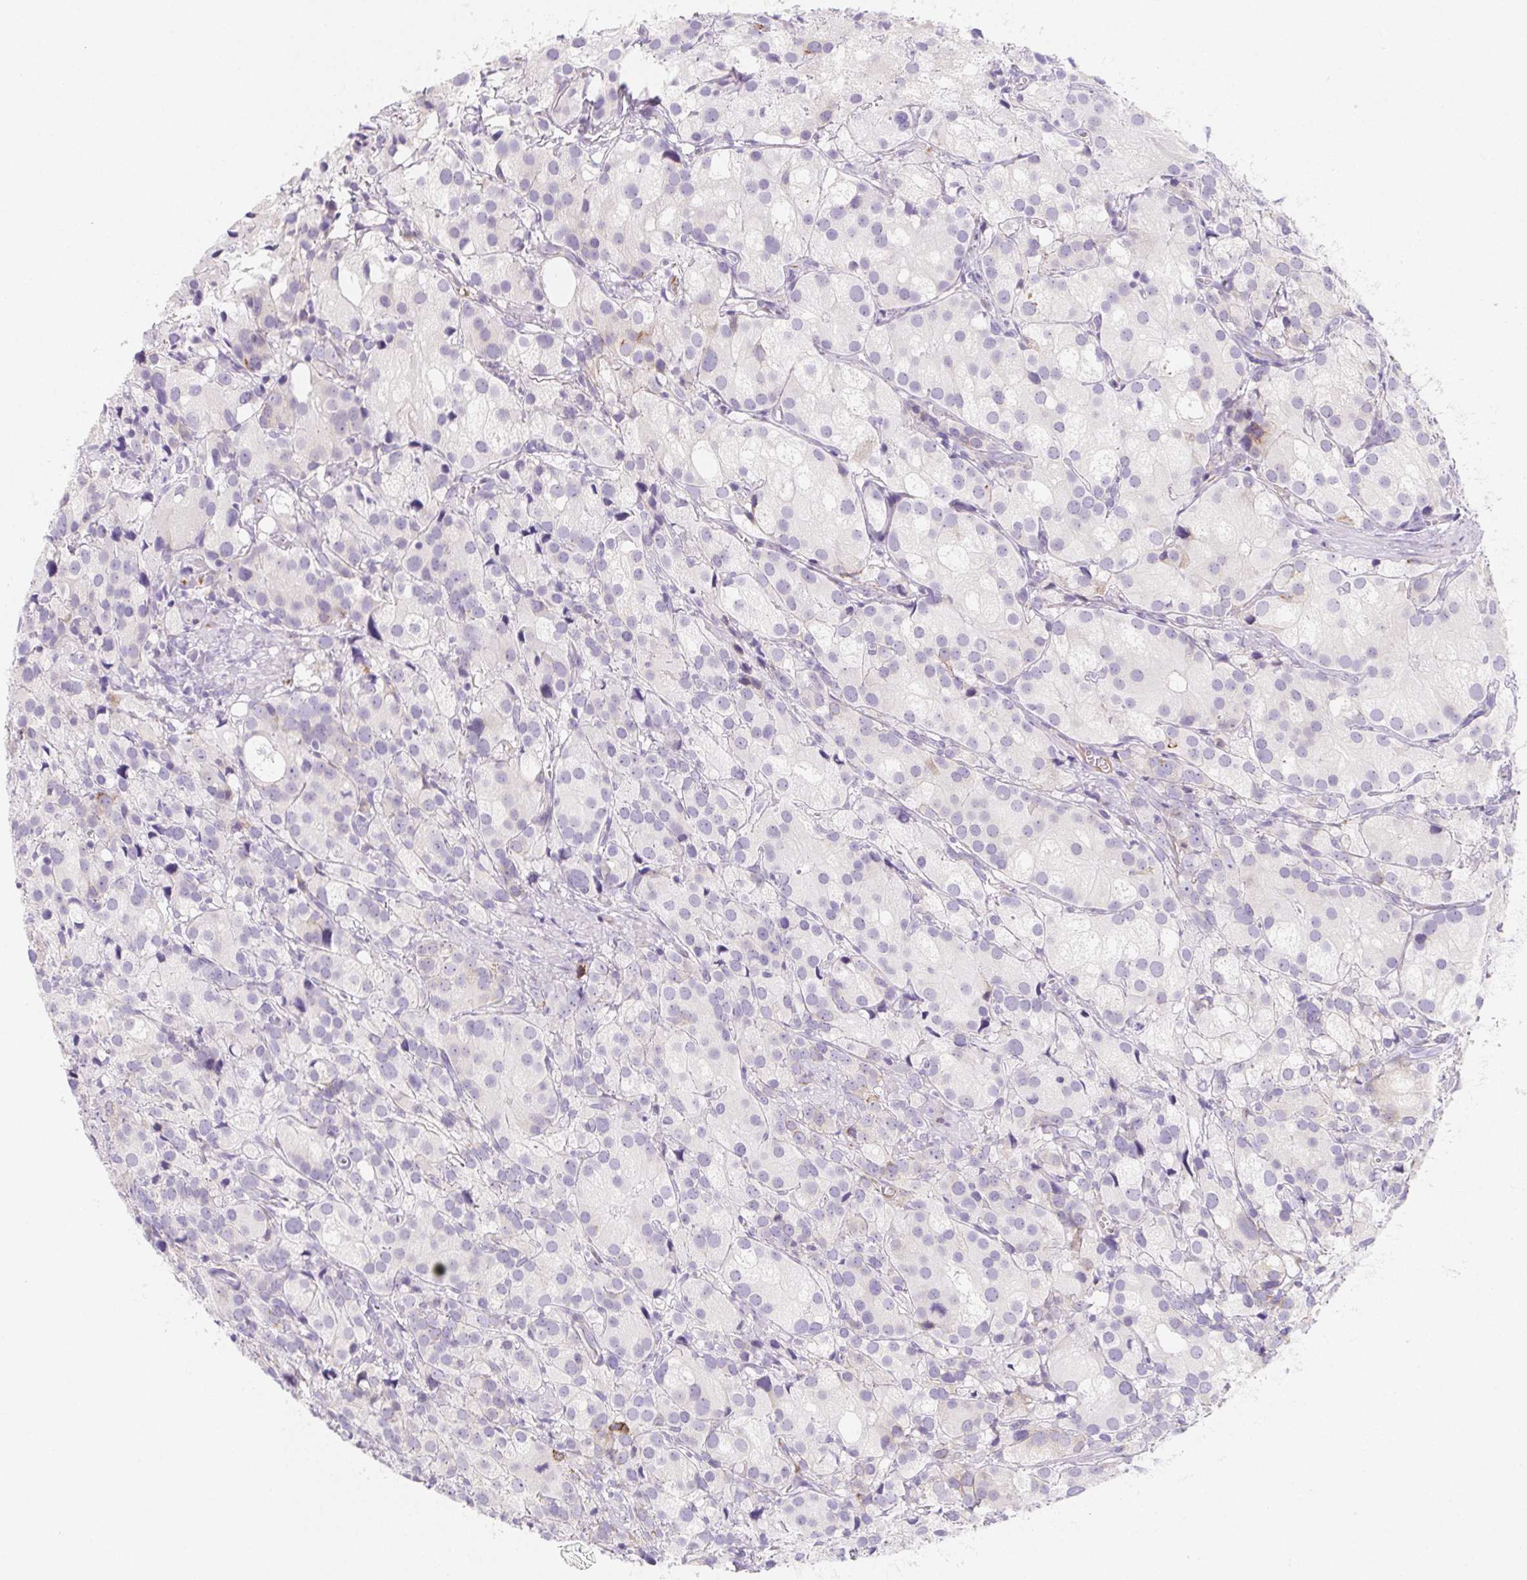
{"staining": {"intensity": "negative", "quantity": "none", "location": "none"}, "tissue": "prostate cancer", "cell_type": "Tumor cells", "image_type": "cancer", "snomed": [{"axis": "morphology", "description": "Adenocarcinoma, High grade"}, {"axis": "topography", "description": "Prostate"}], "caption": "This is an immunohistochemistry image of human high-grade adenocarcinoma (prostate). There is no staining in tumor cells.", "gene": "ITIH2", "patient": {"sex": "male", "age": 86}}